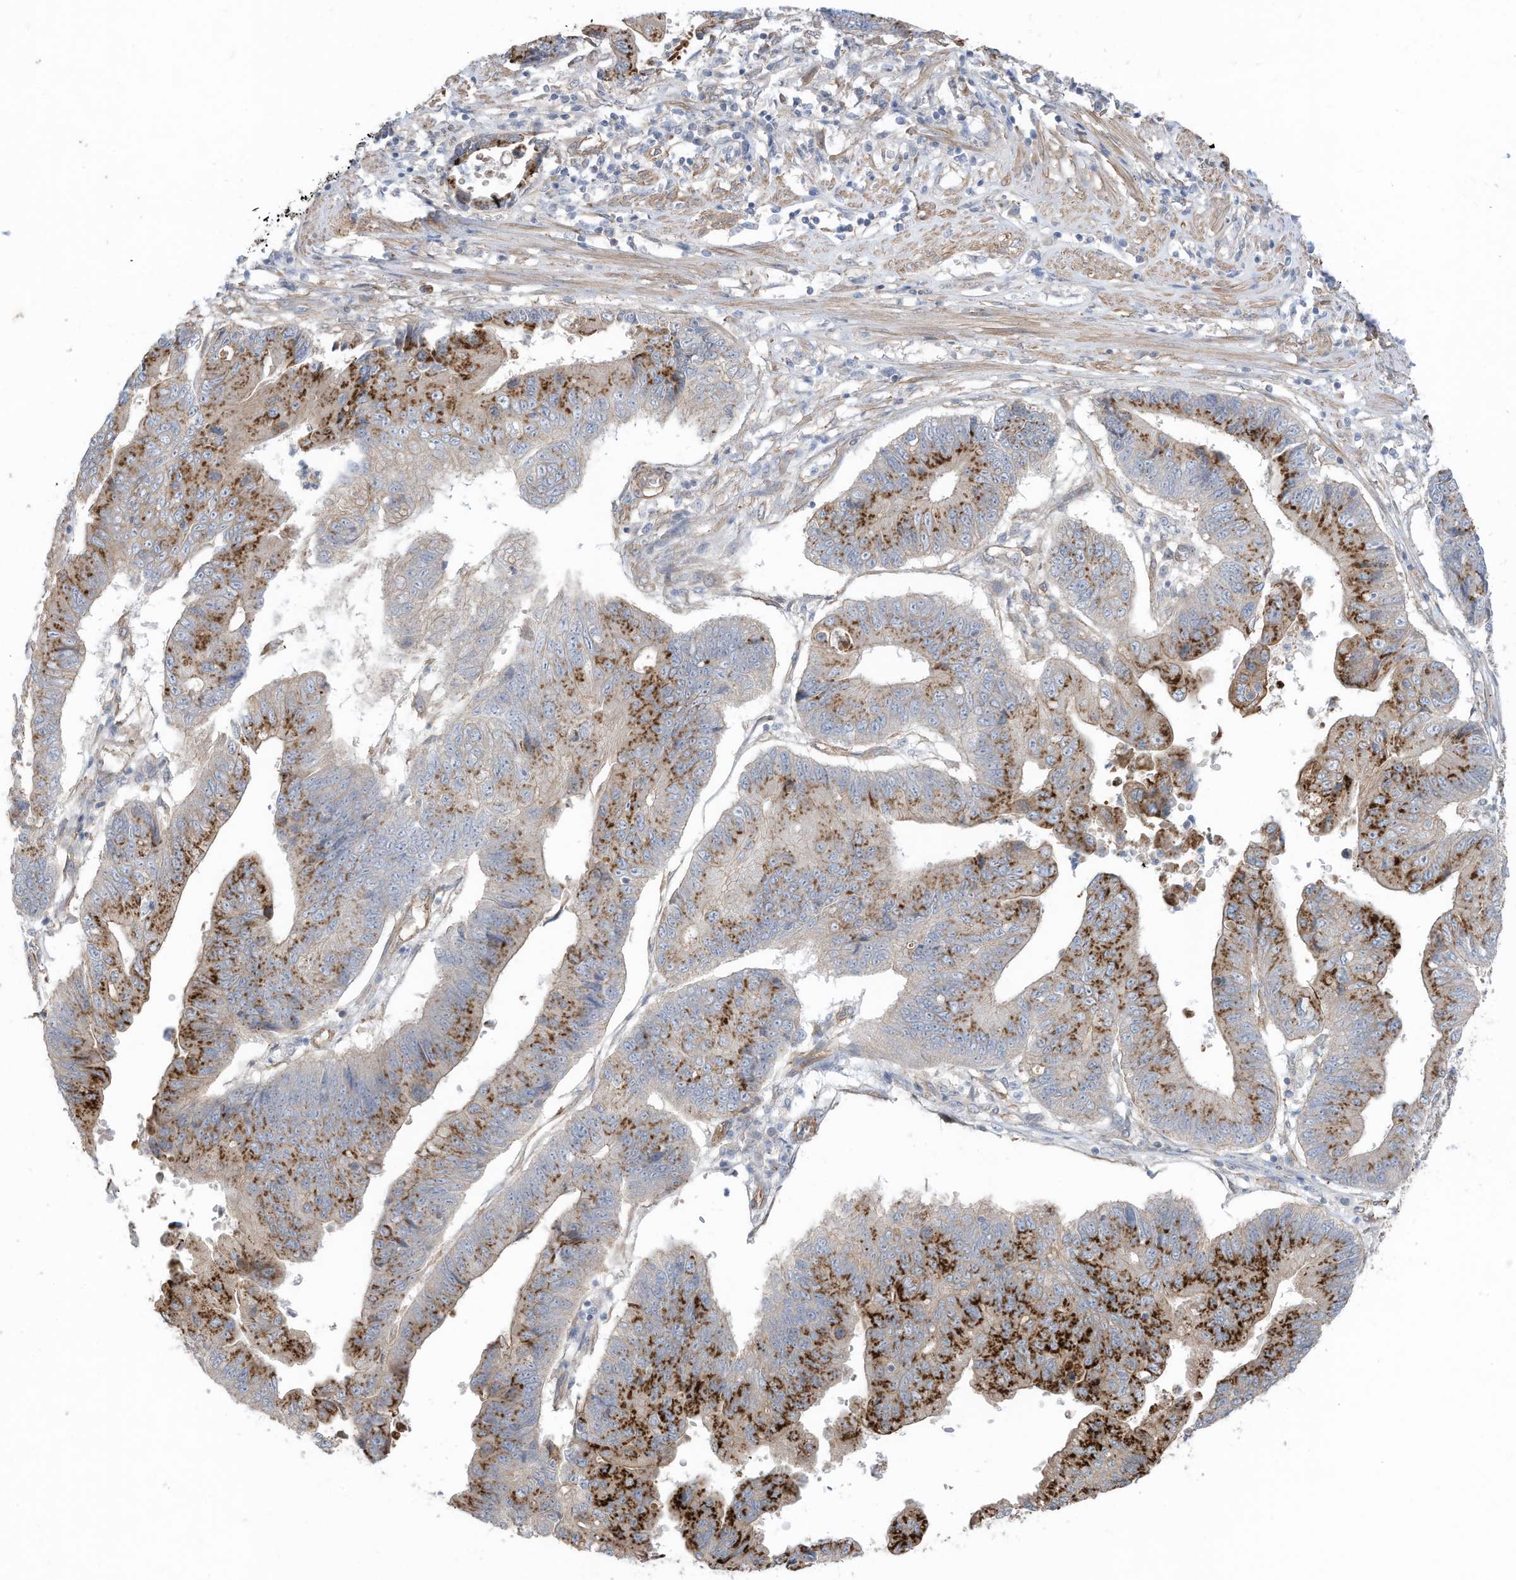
{"staining": {"intensity": "moderate", "quantity": ">75%", "location": "cytoplasmic/membranous"}, "tissue": "stomach cancer", "cell_type": "Tumor cells", "image_type": "cancer", "snomed": [{"axis": "morphology", "description": "Adenocarcinoma, NOS"}, {"axis": "topography", "description": "Stomach"}], "caption": "Brown immunohistochemical staining in stomach adenocarcinoma displays moderate cytoplasmic/membranous positivity in approximately >75% of tumor cells.", "gene": "SLC17A7", "patient": {"sex": "male", "age": 59}}